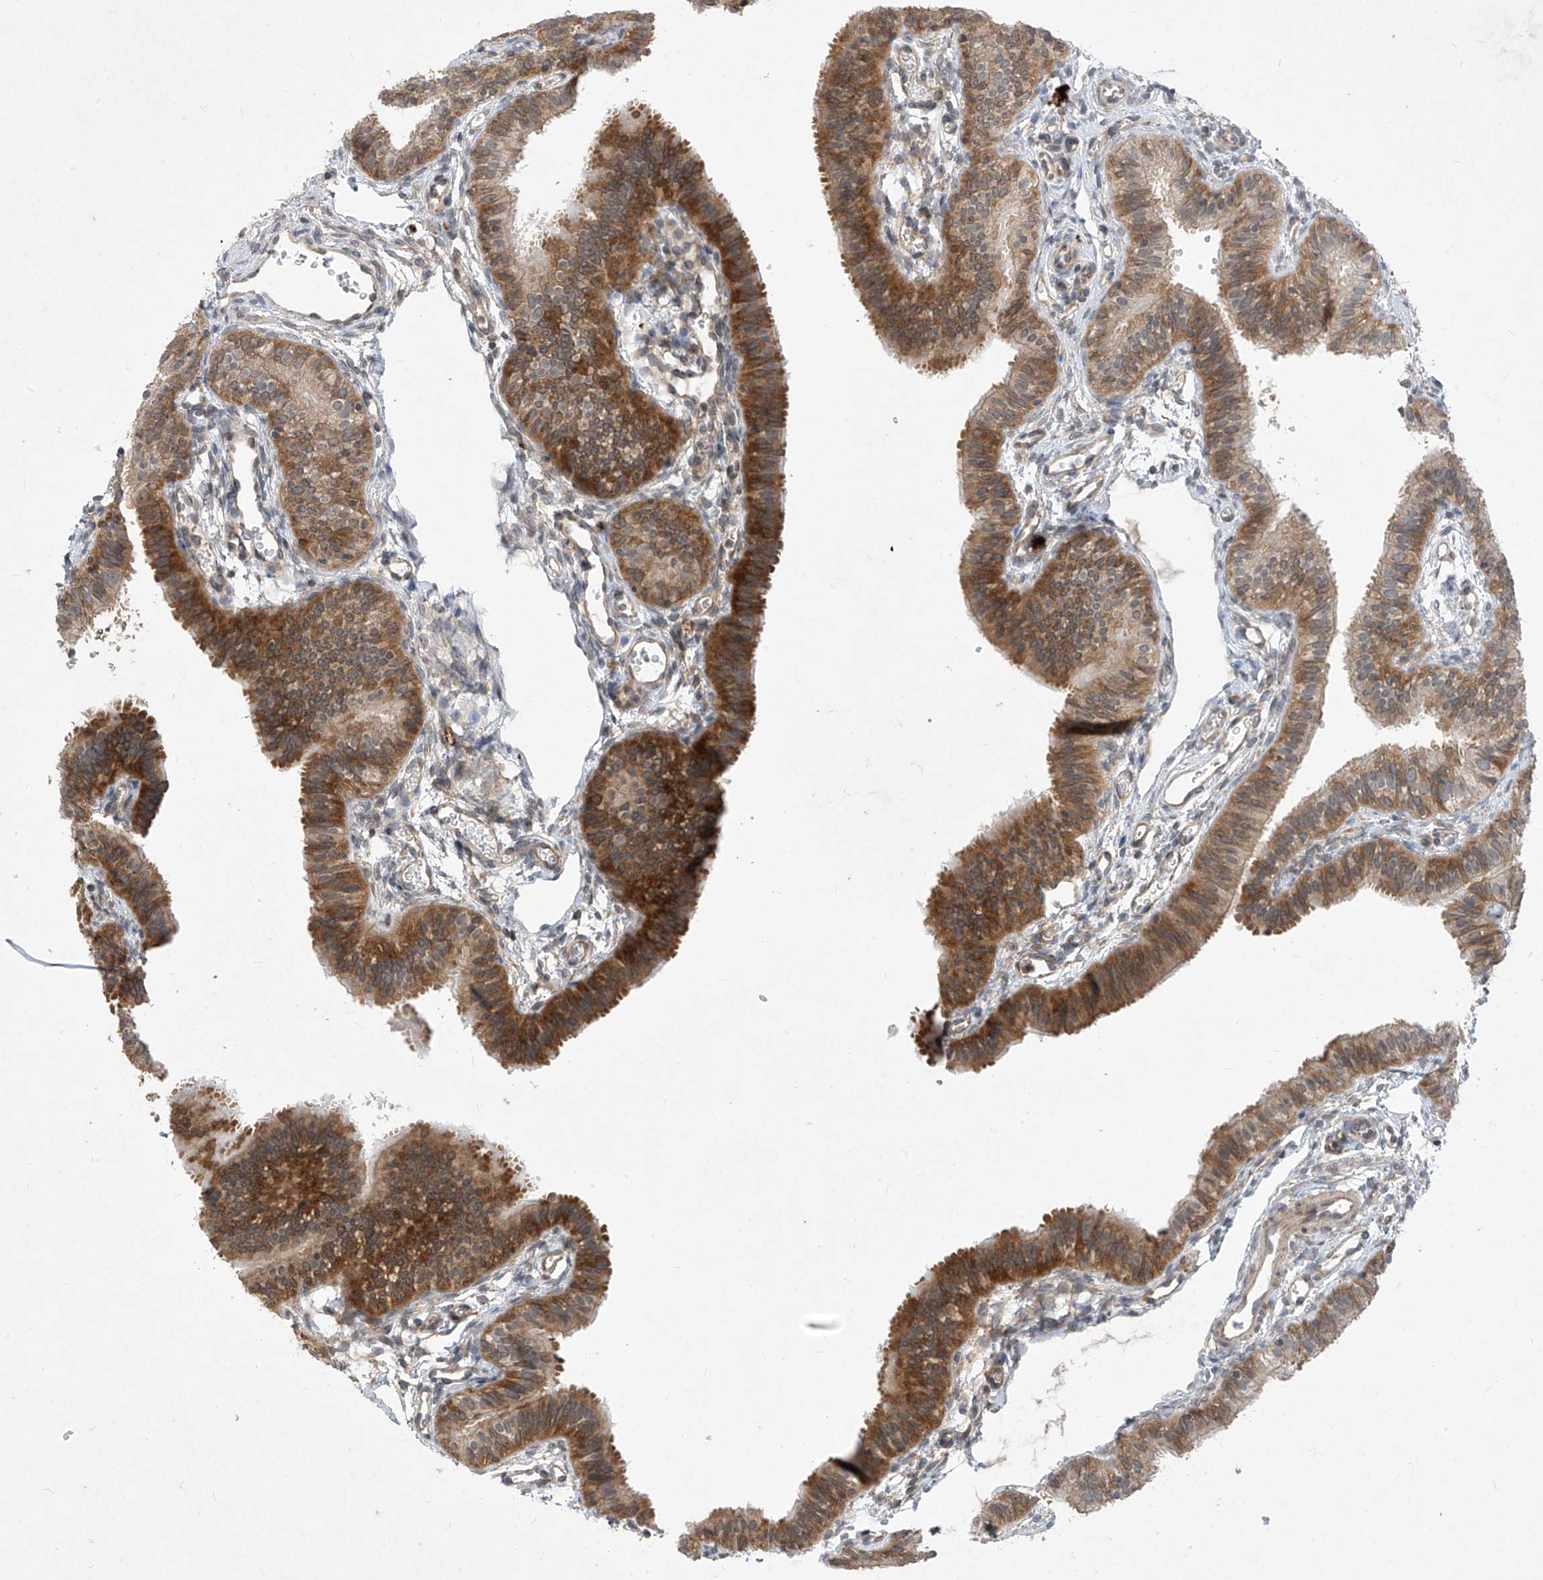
{"staining": {"intensity": "moderate", "quantity": ">75%", "location": "cytoplasmic/membranous"}, "tissue": "fallopian tube", "cell_type": "Glandular cells", "image_type": "normal", "snomed": [{"axis": "morphology", "description": "Normal tissue, NOS"}, {"axis": "topography", "description": "Fallopian tube"}], "caption": "A medium amount of moderate cytoplasmic/membranous staining is seen in approximately >75% of glandular cells in unremarkable fallopian tube.", "gene": "RPL34", "patient": {"sex": "female", "age": 35}}